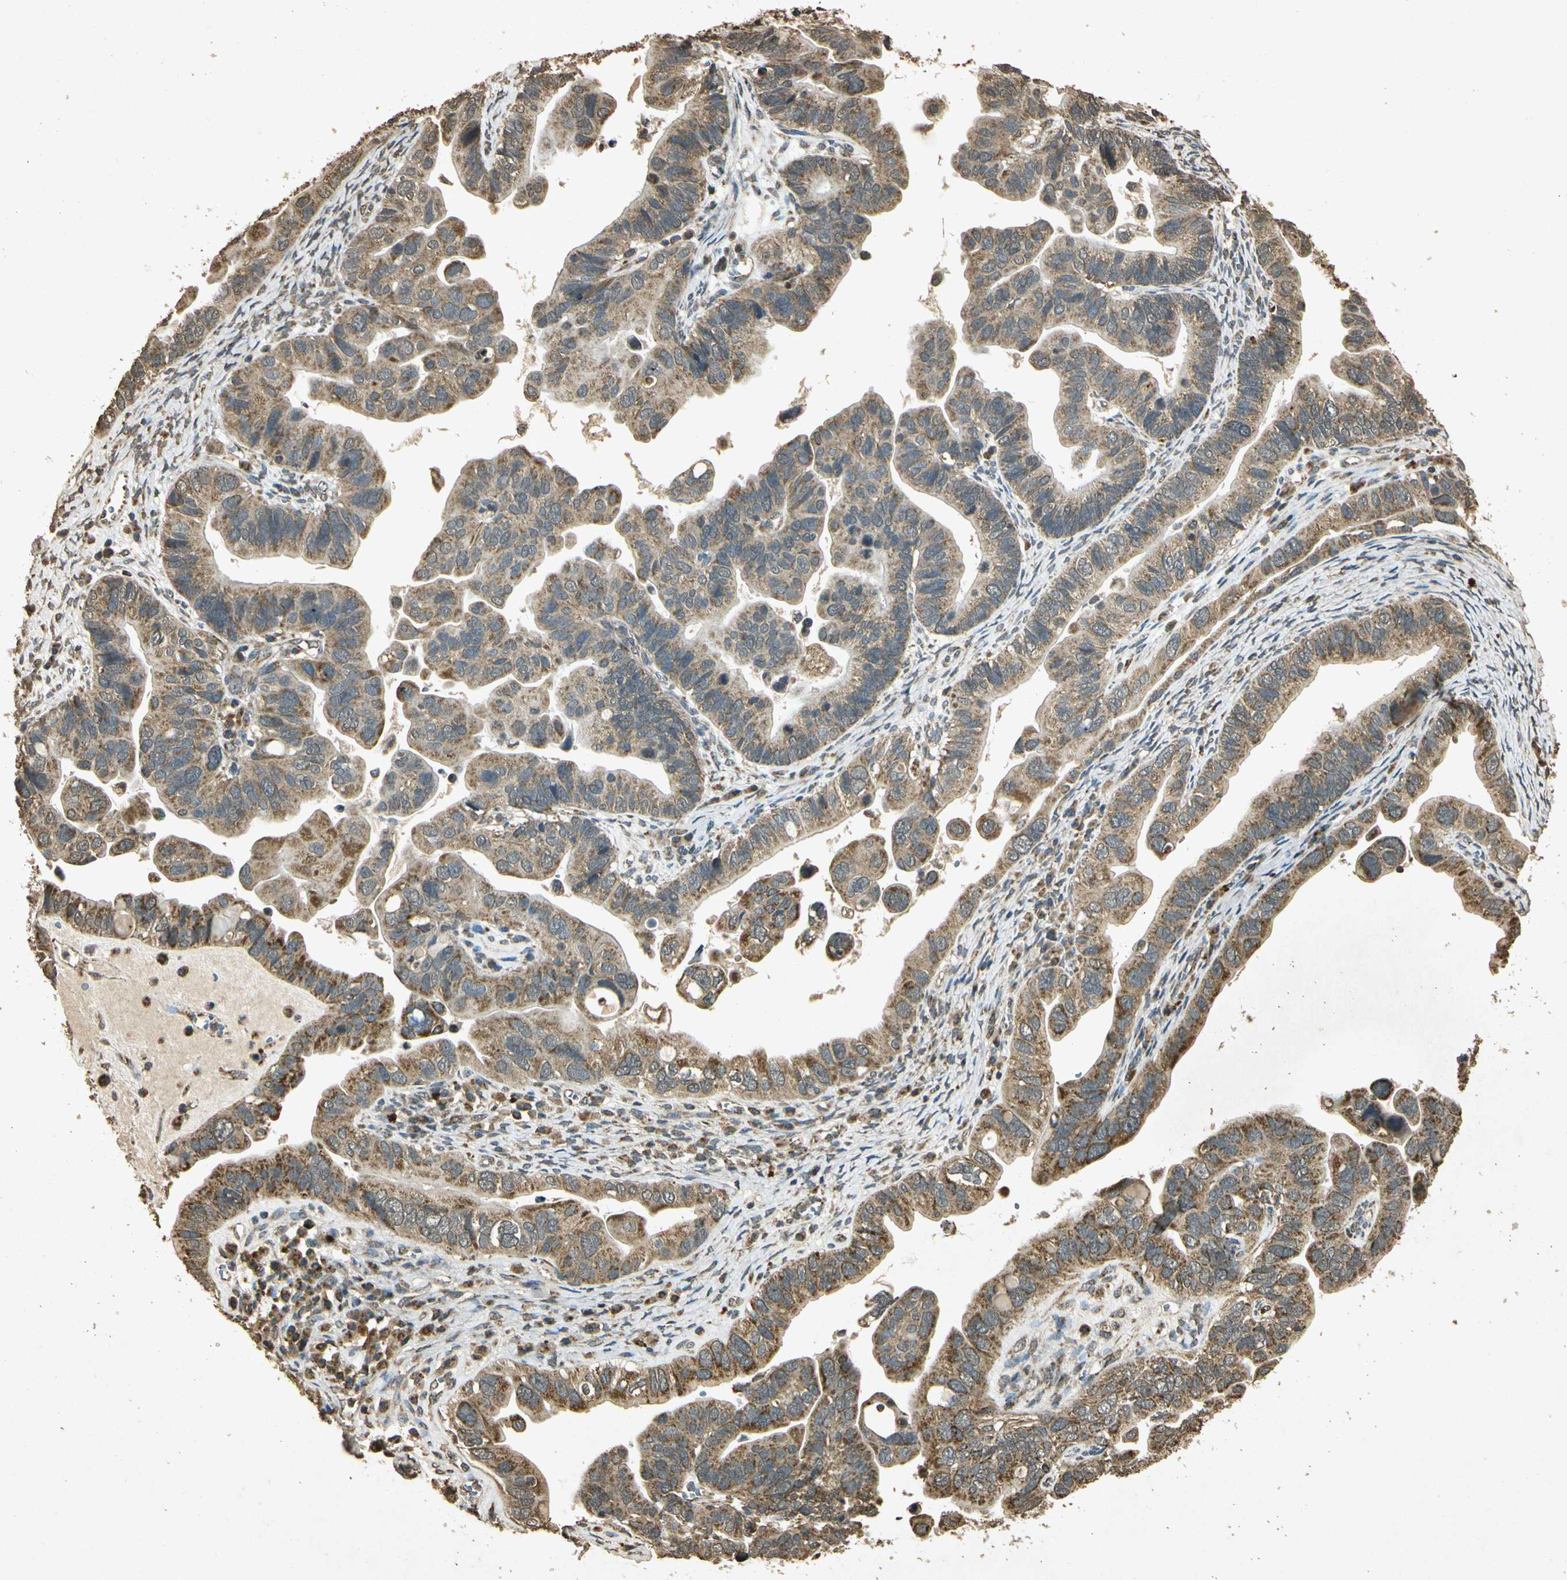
{"staining": {"intensity": "weak", "quantity": ">75%", "location": "cytoplasmic/membranous"}, "tissue": "ovarian cancer", "cell_type": "Tumor cells", "image_type": "cancer", "snomed": [{"axis": "morphology", "description": "Cystadenocarcinoma, serous, NOS"}, {"axis": "topography", "description": "Ovary"}], "caption": "Immunohistochemical staining of human serous cystadenocarcinoma (ovarian) reveals low levels of weak cytoplasmic/membranous protein expression in about >75% of tumor cells.", "gene": "PRDX3", "patient": {"sex": "female", "age": 56}}